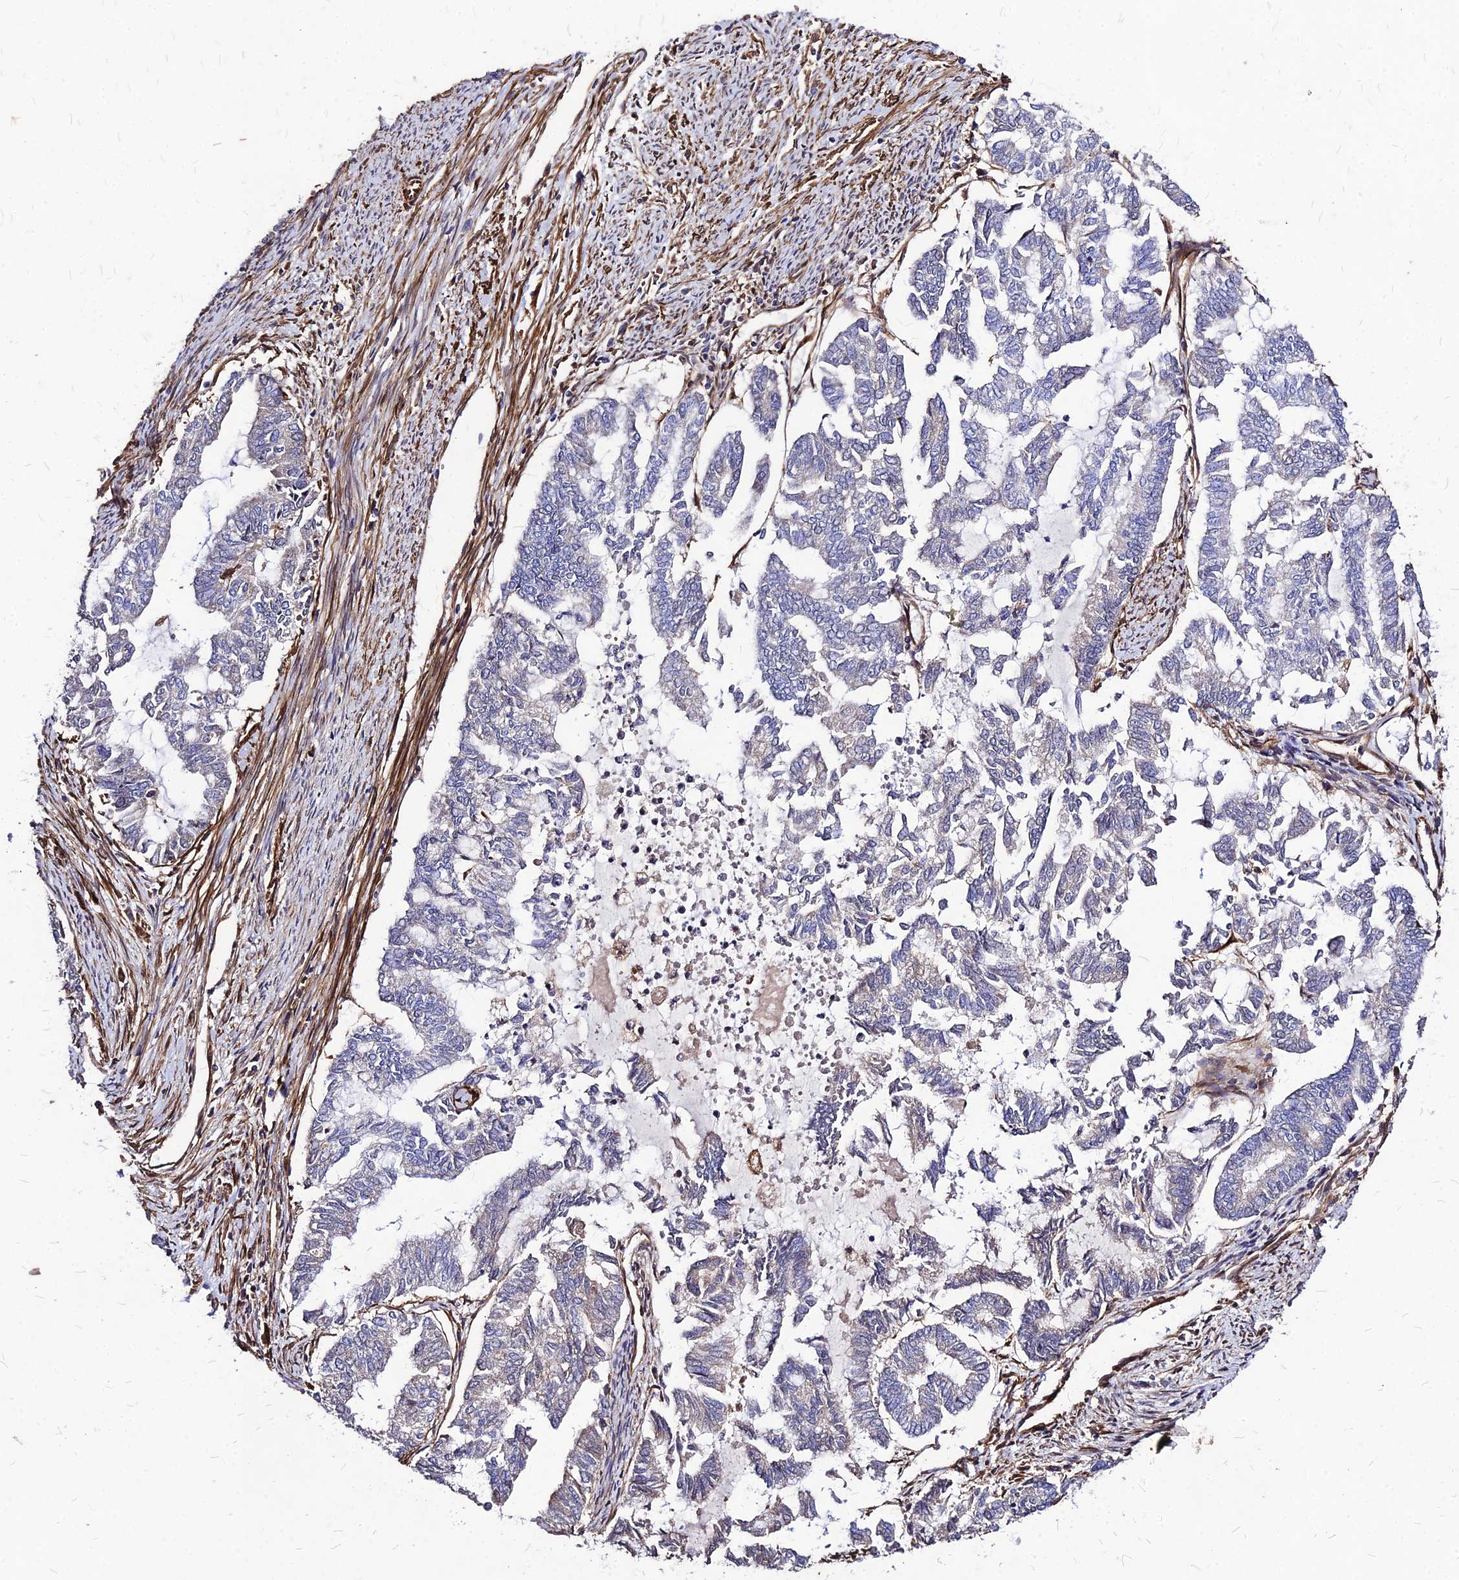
{"staining": {"intensity": "negative", "quantity": "none", "location": "none"}, "tissue": "endometrial cancer", "cell_type": "Tumor cells", "image_type": "cancer", "snomed": [{"axis": "morphology", "description": "Adenocarcinoma, NOS"}, {"axis": "topography", "description": "Endometrium"}], "caption": "A micrograph of adenocarcinoma (endometrial) stained for a protein demonstrates no brown staining in tumor cells.", "gene": "EFCC1", "patient": {"sex": "female", "age": 79}}